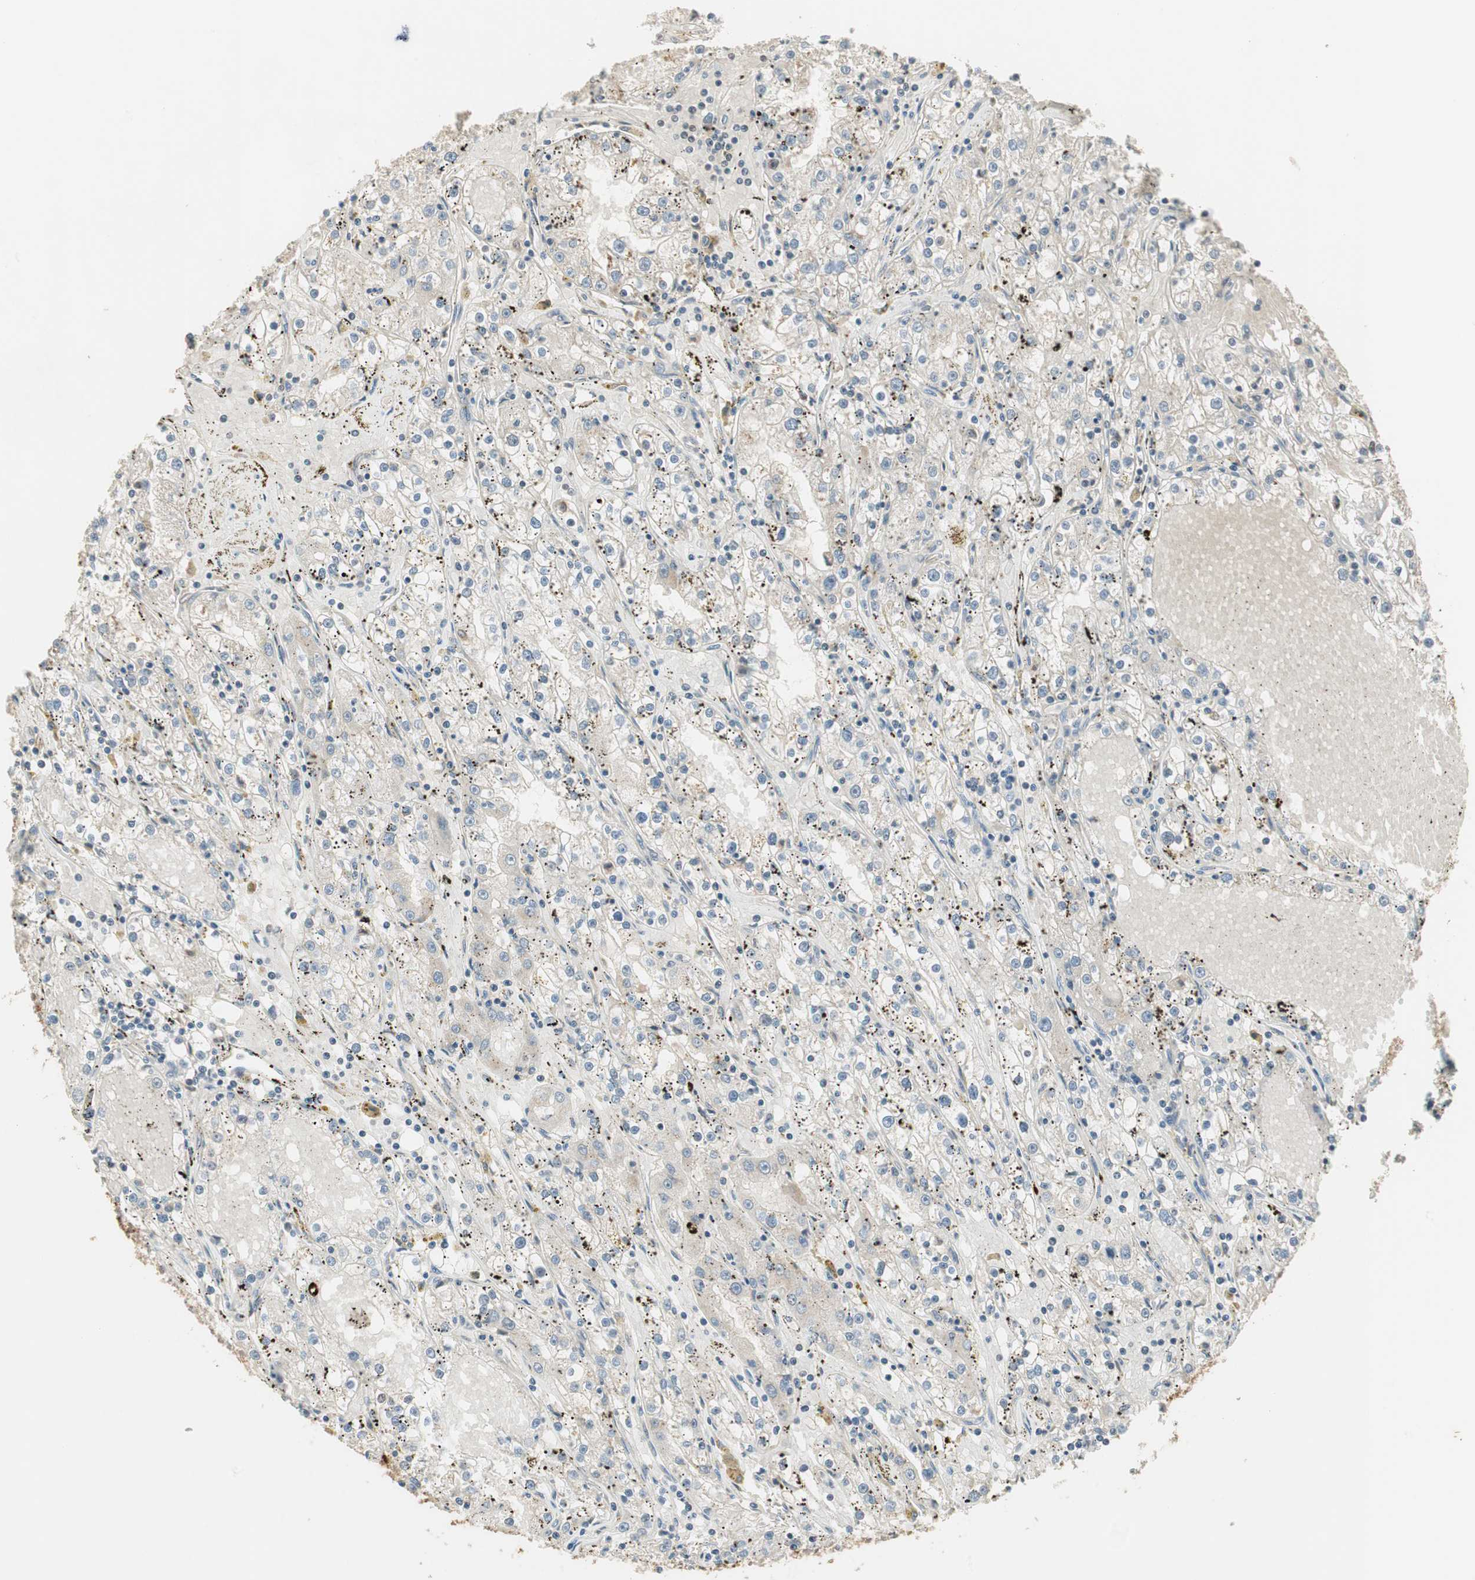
{"staining": {"intensity": "negative", "quantity": "none", "location": "none"}, "tissue": "renal cancer", "cell_type": "Tumor cells", "image_type": "cancer", "snomed": [{"axis": "morphology", "description": "Adenocarcinoma, NOS"}, {"axis": "topography", "description": "Kidney"}], "caption": "IHC of adenocarcinoma (renal) shows no staining in tumor cells. (DAB immunohistochemistry (IHC) visualized using brightfield microscopy, high magnification).", "gene": "SFRP1", "patient": {"sex": "male", "age": 56}}